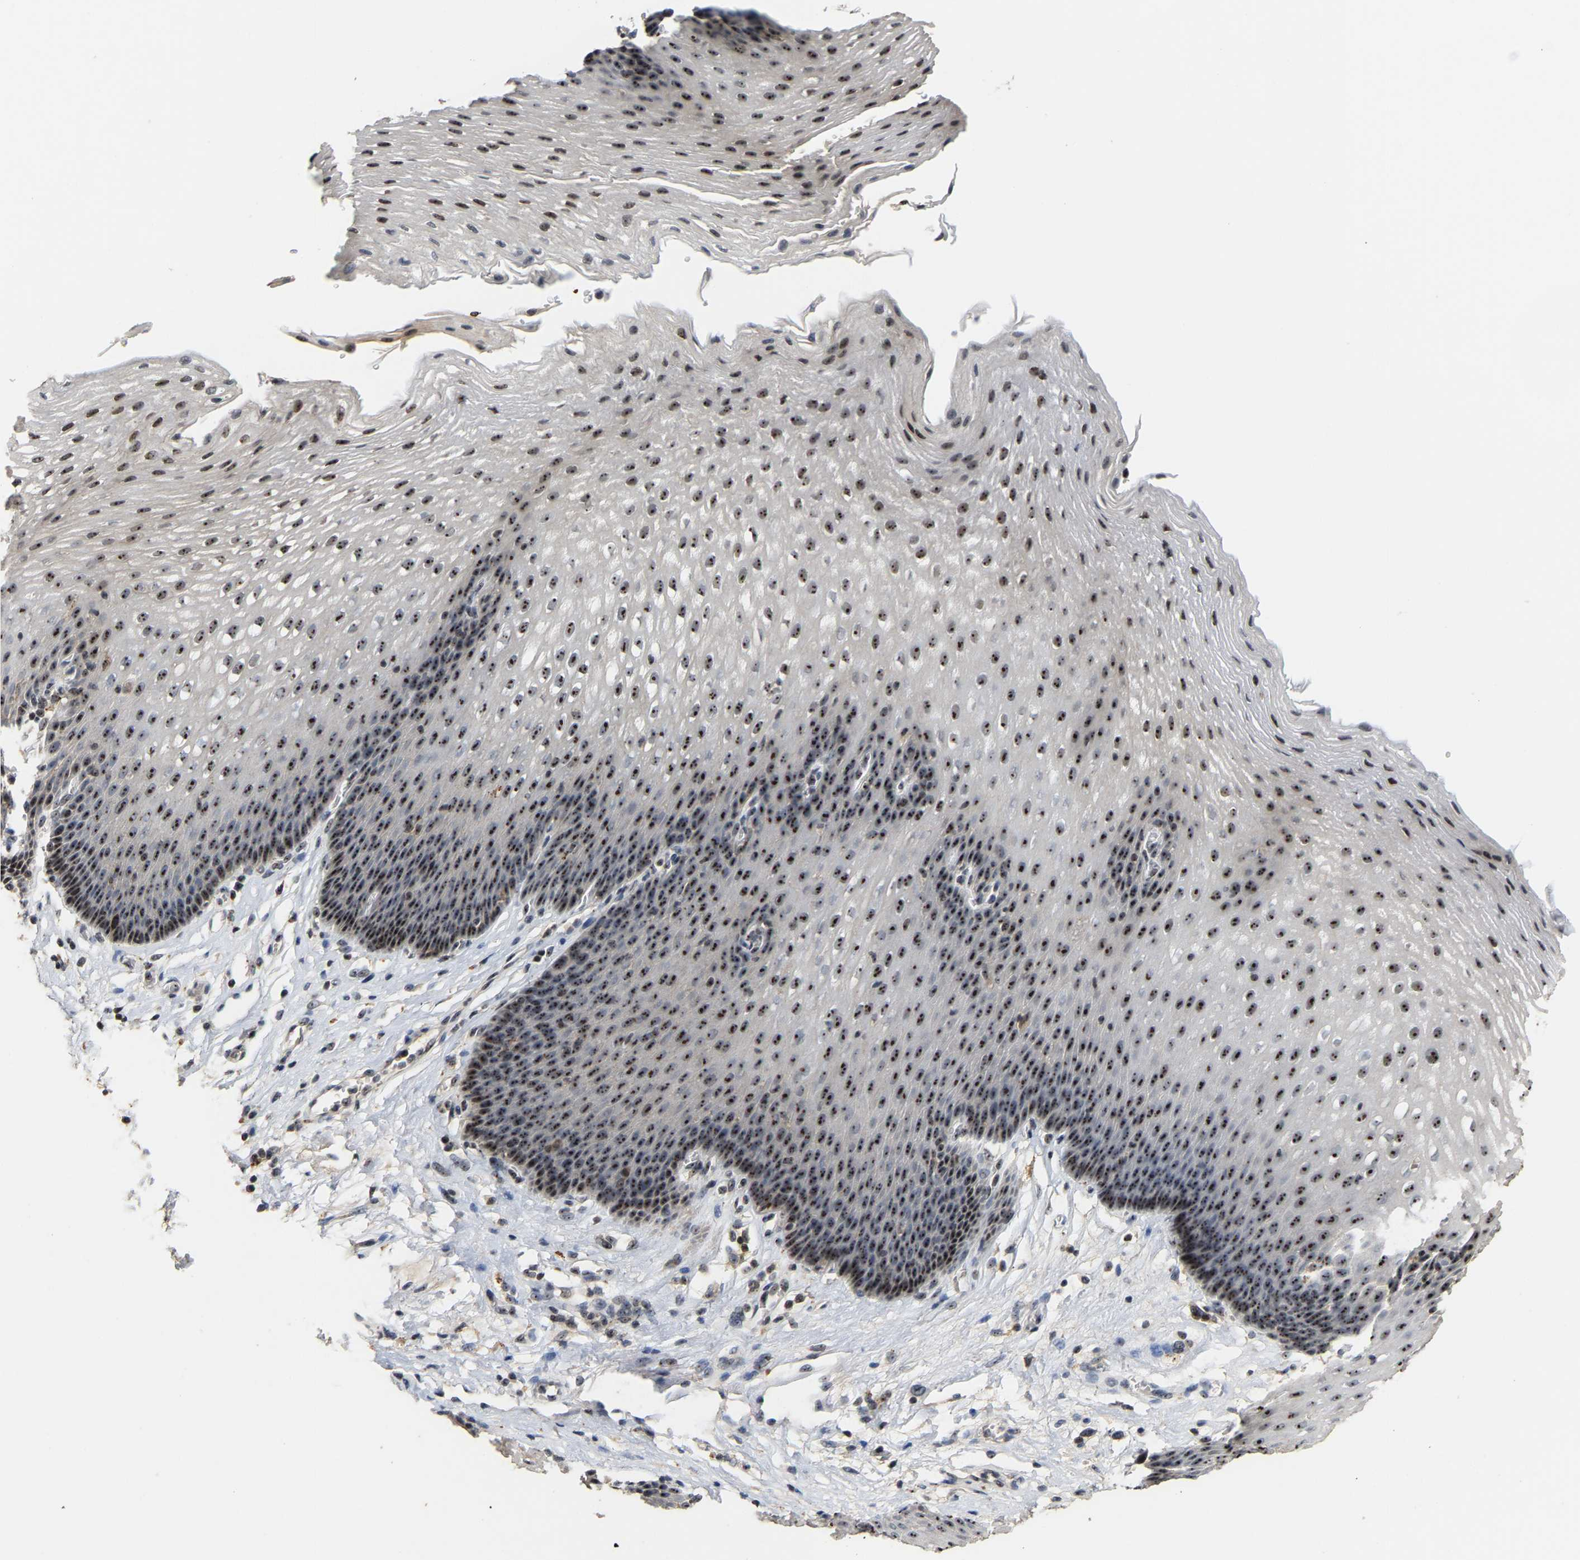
{"staining": {"intensity": "strong", "quantity": ">75%", "location": "nuclear"}, "tissue": "esophagus", "cell_type": "Squamous epithelial cells", "image_type": "normal", "snomed": [{"axis": "morphology", "description": "Normal tissue, NOS"}, {"axis": "topography", "description": "Esophagus"}], "caption": "Esophagus stained for a protein displays strong nuclear positivity in squamous epithelial cells. (IHC, brightfield microscopy, high magnification).", "gene": "NOP58", "patient": {"sex": "male", "age": 48}}